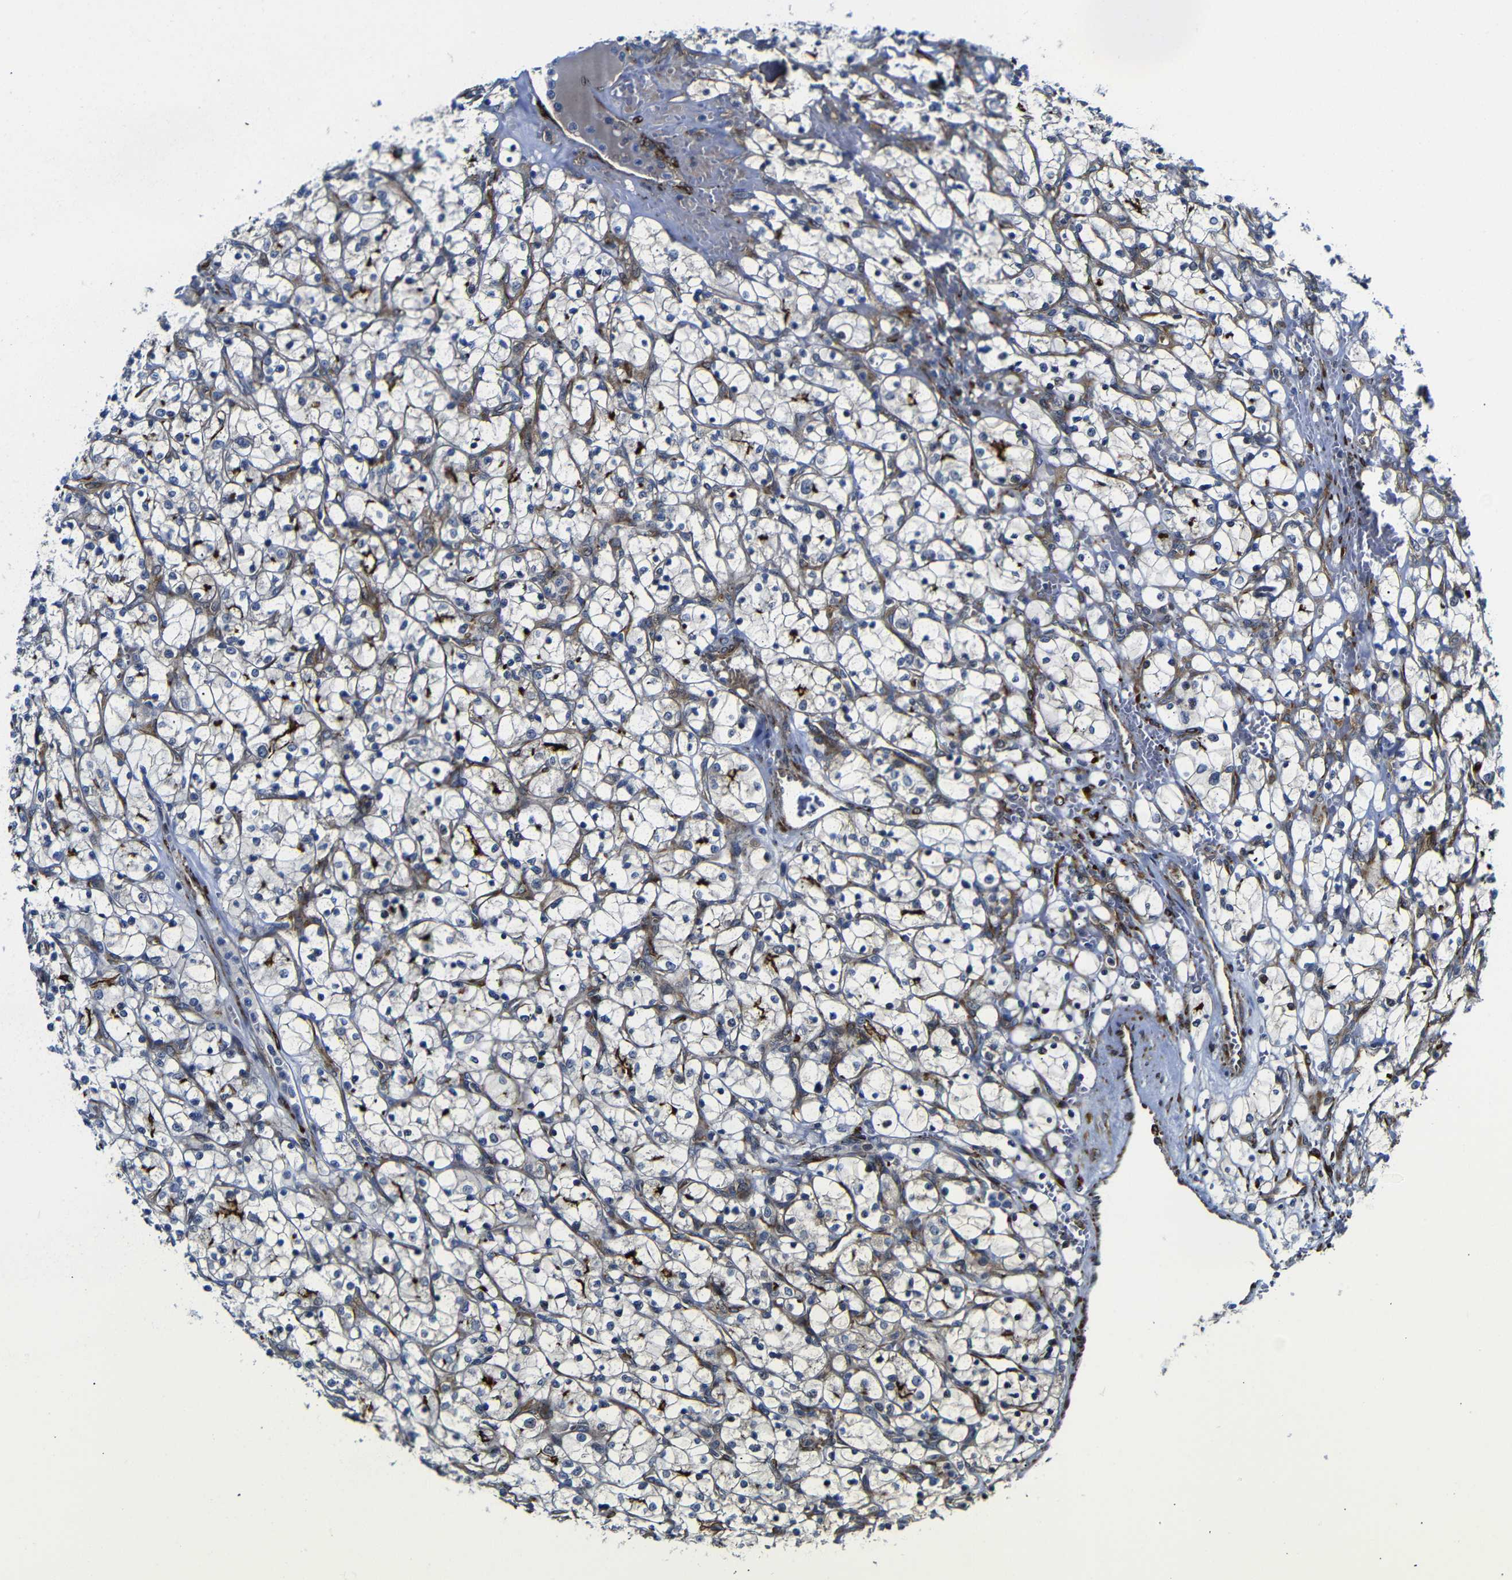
{"staining": {"intensity": "moderate", "quantity": ">75%", "location": "cytoplasmic/membranous"}, "tissue": "renal cancer", "cell_type": "Tumor cells", "image_type": "cancer", "snomed": [{"axis": "morphology", "description": "Adenocarcinoma, NOS"}, {"axis": "topography", "description": "Kidney"}], "caption": "A high-resolution histopathology image shows immunohistochemistry staining of renal cancer (adenocarcinoma), which shows moderate cytoplasmic/membranous staining in approximately >75% of tumor cells.", "gene": "PARP14", "patient": {"sex": "female", "age": 69}}